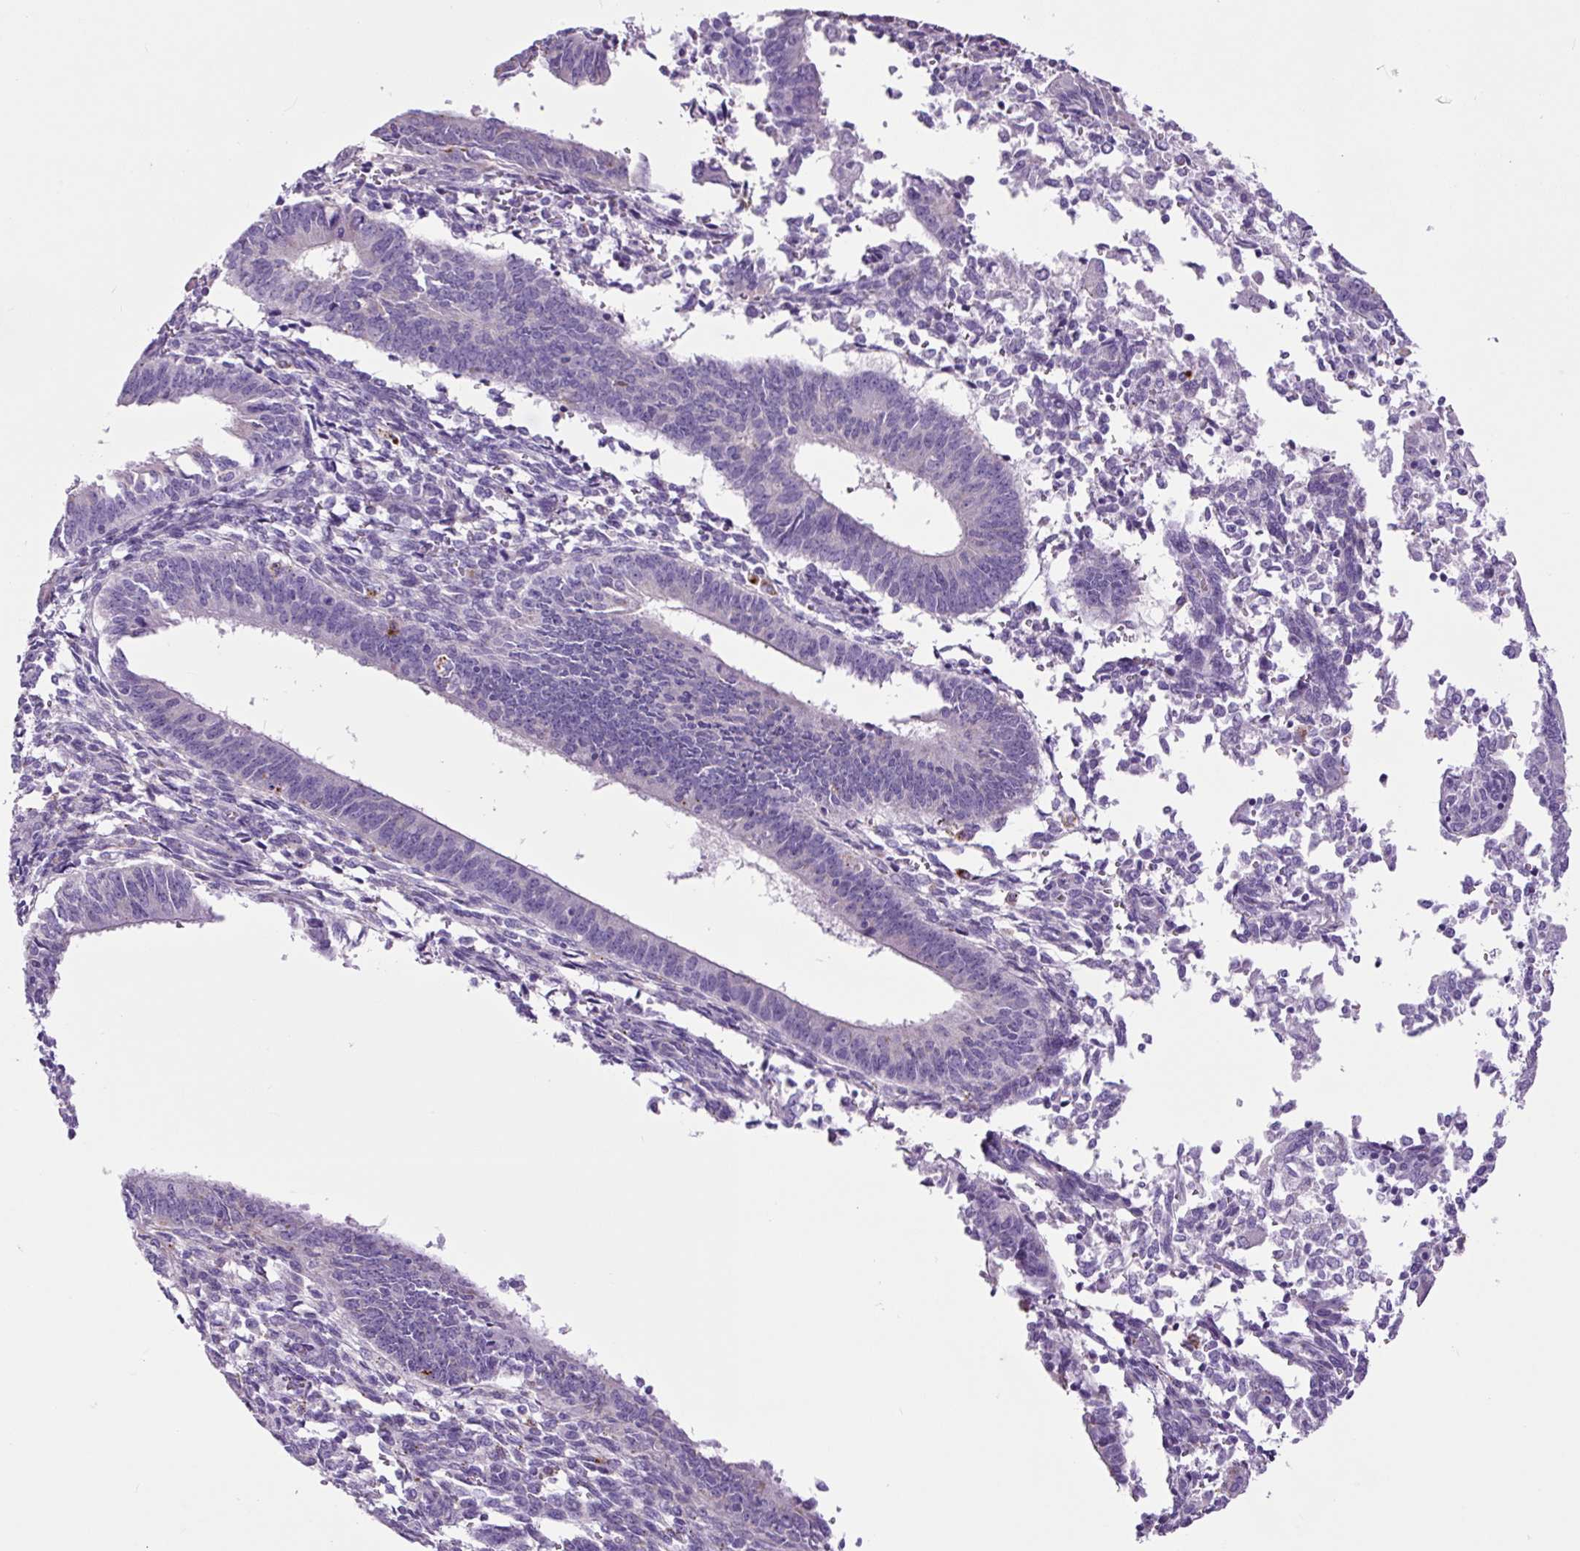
{"staining": {"intensity": "negative", "quantity": "none", "location": "none"}, "tissue": "endometrial cancer", "cell_type": "Tumor cells", "image_type": "cancer", "snomed": [{"axis": "morphology", "description": "Adenocarcinoma, NOS"}, {"axis": "topography", "description": "Endometrium"}], "caption": "Endometrial cancer (adenocarcinoma) was stained to show a protein in brown. There is no significant positivity in tumor cells.", "gene": "LCN10", "patient": {"sex": "female", "age": 50}}